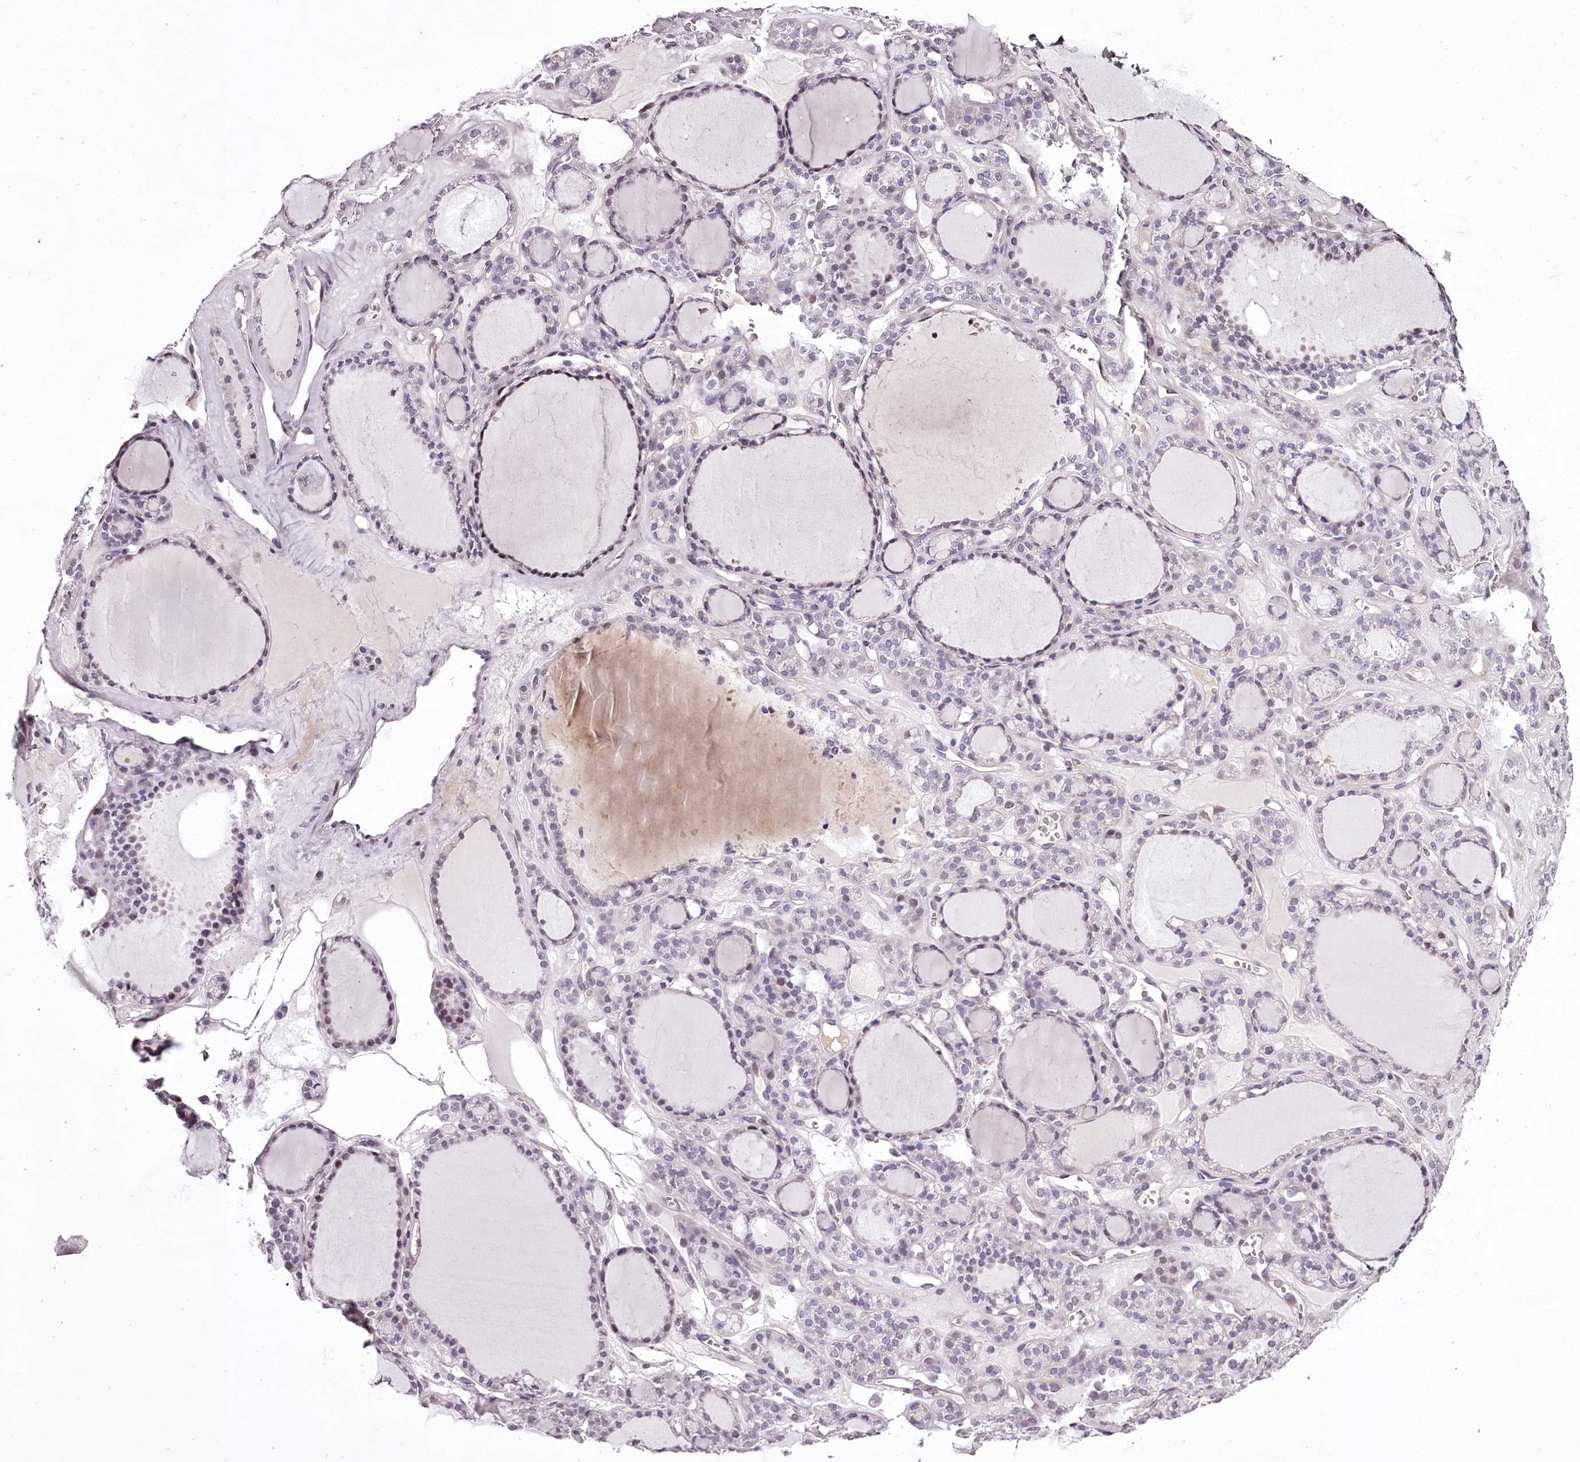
{"staining": {"intensity": "weak", "quantity": "<25%", "location": "nuclear"}, "tissue": "thyroid gland", "cell_type": "Glandular cells", "image_type": "normal", "snomed": [{"axis": "morphology", "description": "Normal tissue, NOS"}, {"axis": "topography", "description": "Thyroid gland"}], "caption": "This is an immunohistochemistry (IHC) histopathology image of normal human thyroid gland. There is no expression in glandular cells.", "gene": "C1orf56", "patient": {"sex": "female", "age": 28}}